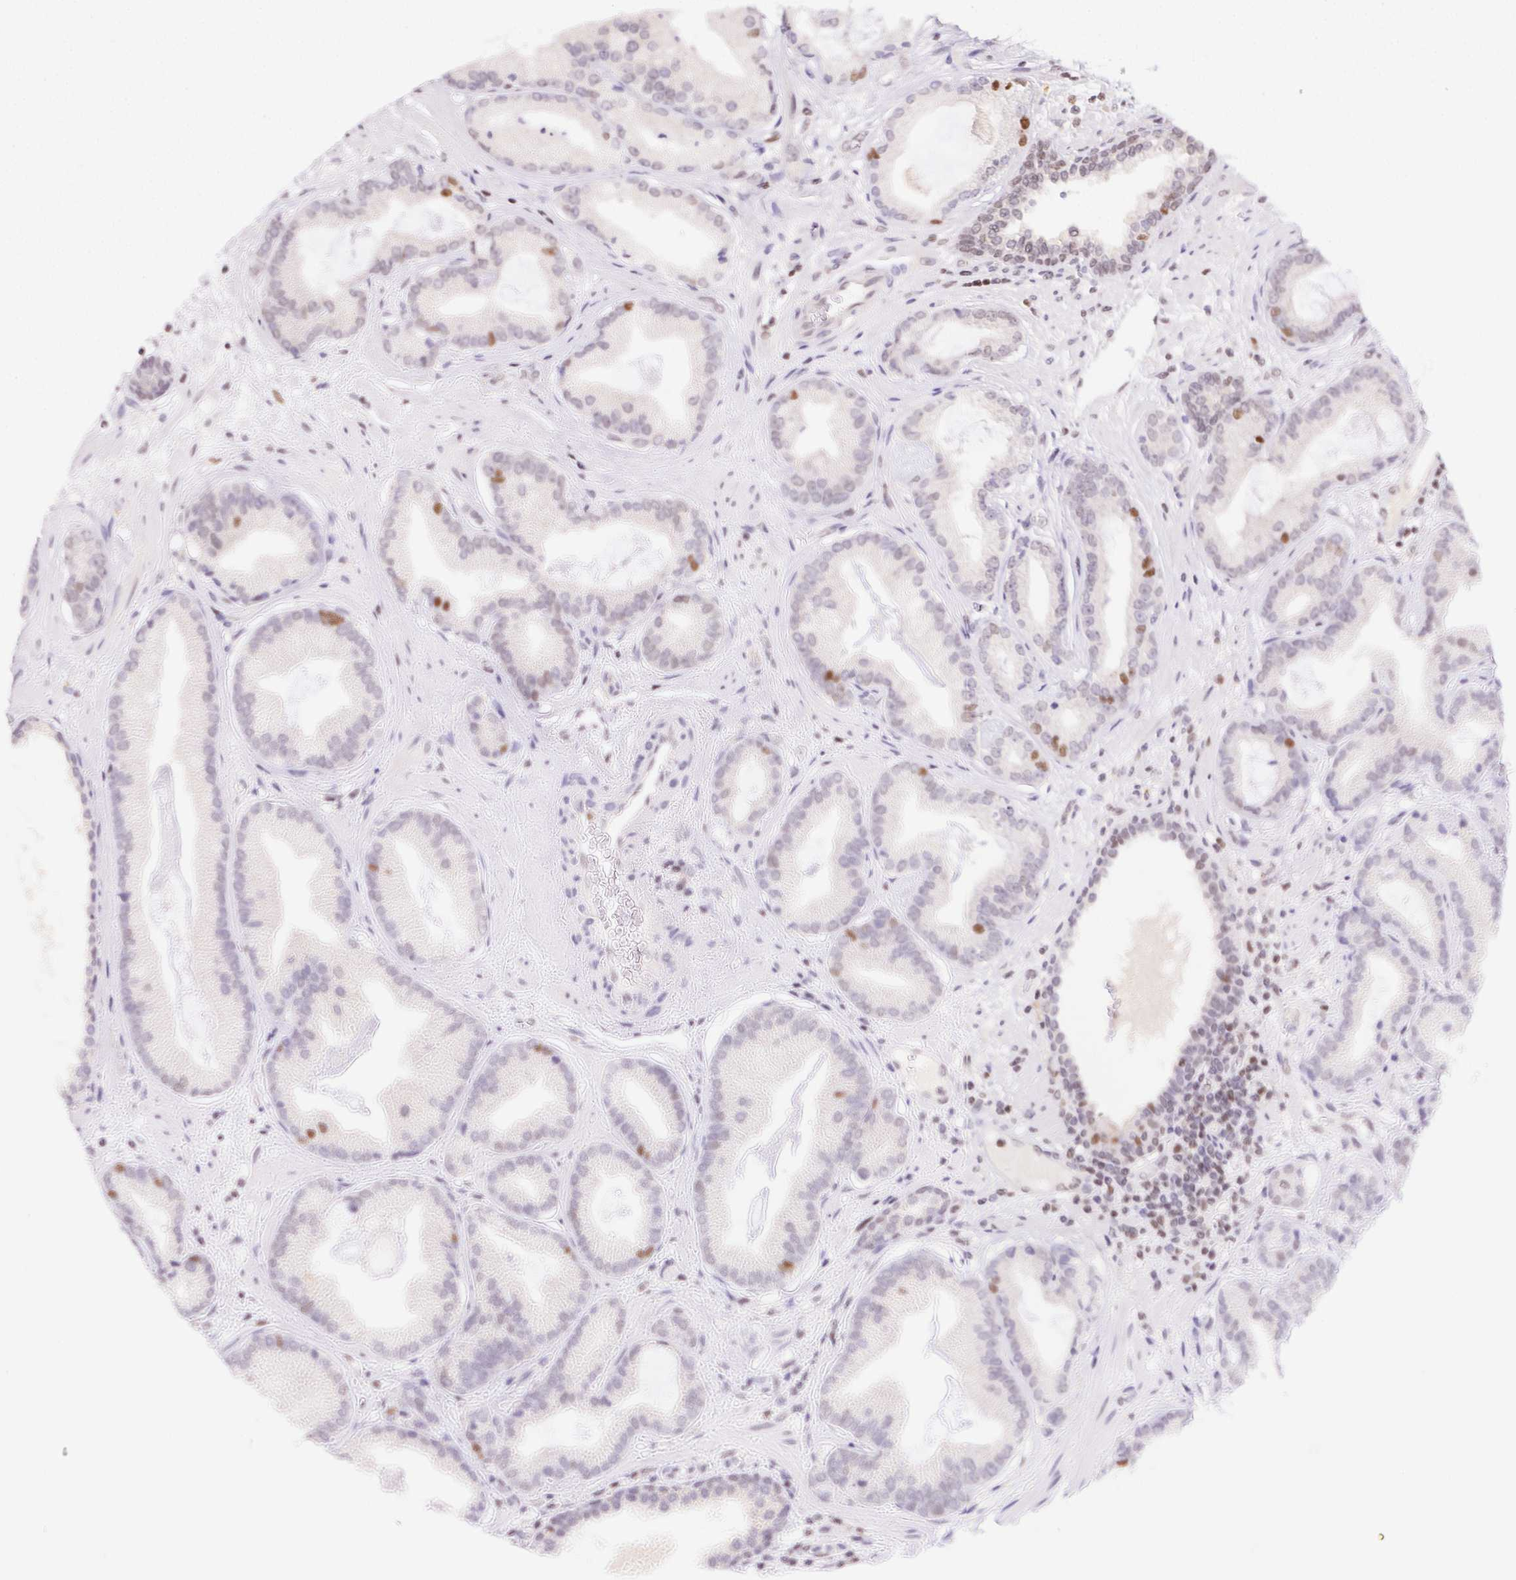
{"staining": {"intensity": "moderate", "quantity": "<25%", "location": "nuclear"}, "tissue": "prostate cancer", "cell_type": "Tumor cells", "image_type": "cancer", "snomed": [{"axis": "morphology", "description": "Adenocarcinoma, Low grade"}, {"axis": "topography", "description": "Prostate"}], "caption": "Immunohistochemistry (IHC) of low-grade adenocarcinoma (prostate) displays low levels of moderate nuclear expression in about <25% of tumor cells. The staining was performed using DAB, with brown indicating positive protein expression. Nuclei are stained blue with hematoxylin.", "gene": "POLD3", "patient": {"sex": "male", "age": 62}}